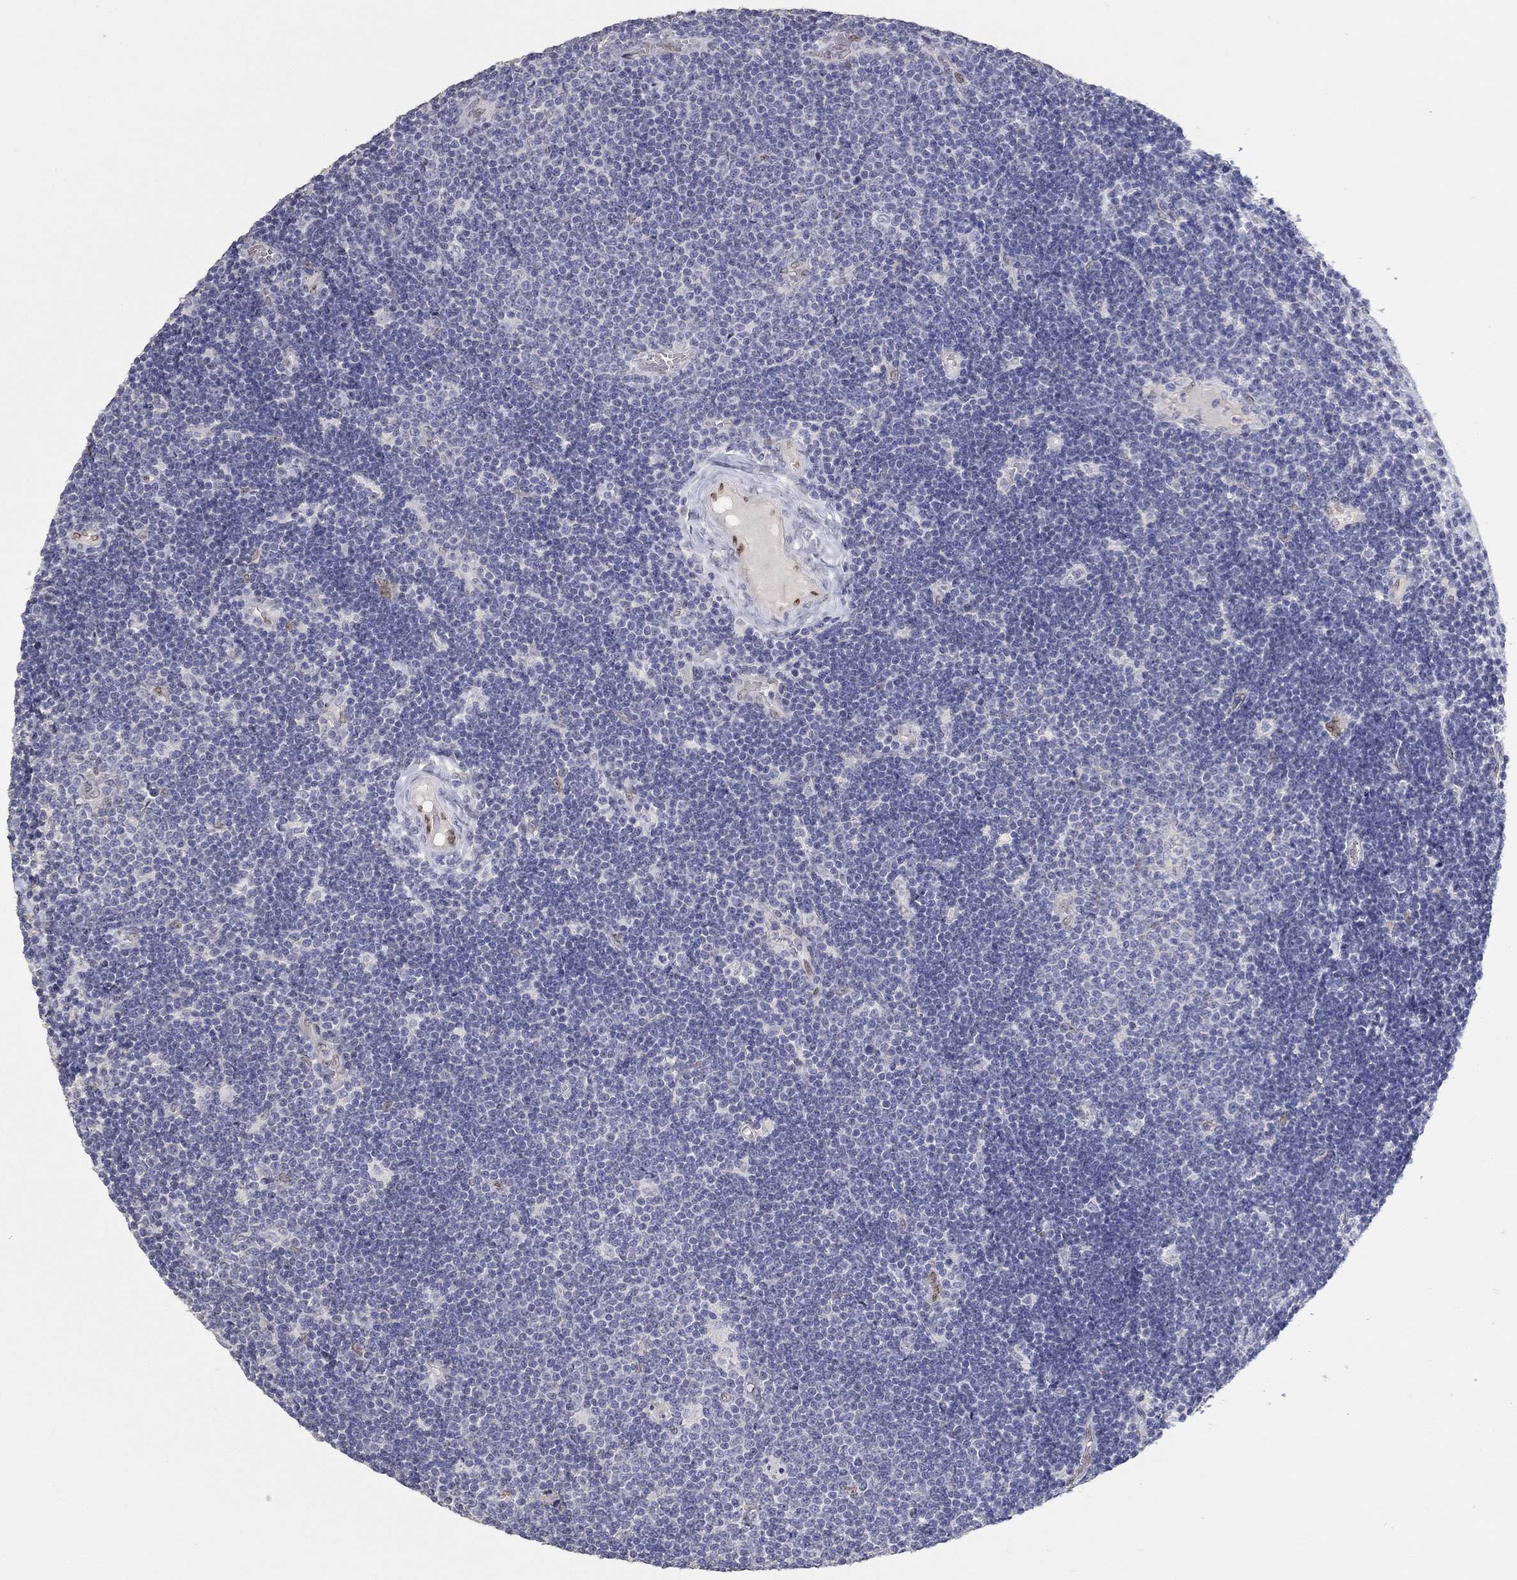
{"staining": {"intensity": "negative", "quantity": "none", "location": "none"}, "tissue": "lymphoma", "cell_type": "Tumor cells", "image_type": "cancer", "snomed": [{"axis": "morphology", "description": "Malignant lymphoma, non-Hodgkin's type, Low grade"}, {"axis": "topography", "description": "Brain"}], "caption": "A micrograph of human low-grade malignant lymphoma, non-Hodgkin's type is negative for staining in tumor cells.", "gene": "FGF2", "patient": {"sex": "female", "age": 66}}